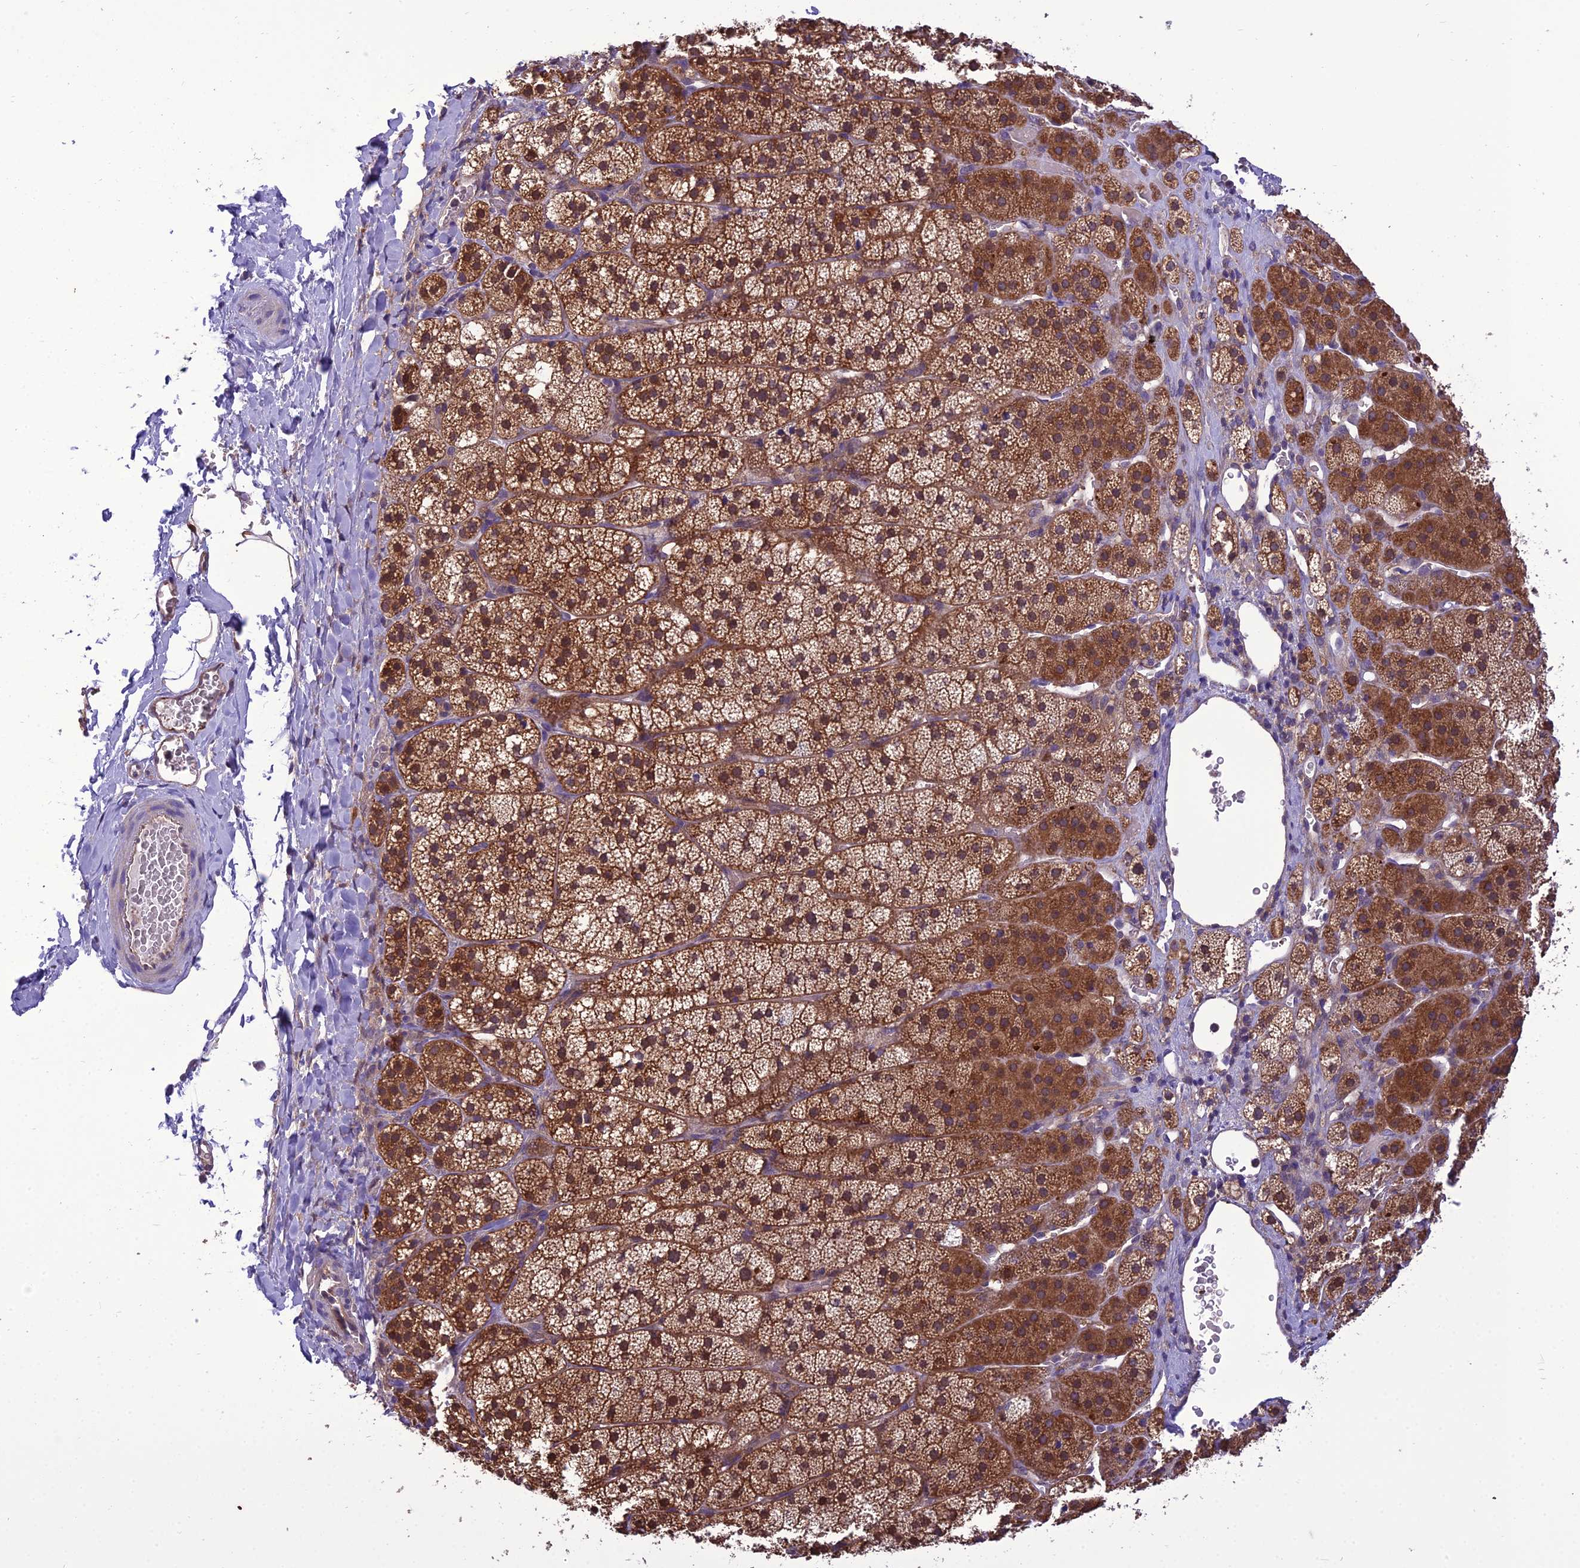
{"staining": {"intensity": "strong", "quantity": ">75%", "location": "cytoplasmic/membranous"}, "tissue": "adrenal gland", "cell_type": "Glandular cells", "image_type": "normal", "snomed": [{"axis": "morphology", "description": "Normal tissue, NOS"}, {"axis": "topography", "description": "Adrenal gland"}], "caption": "Immunohistochemical staining of benign human adrenal gland shows >75% levels of strong cytoplasmic/membranous protein staining in about >75% of glandular cells. (DAB IHC, brown staining for protein, blue staining for nuclei).", "gene": "BORCS6", "patient": {"sex": "female", "age": 44}}